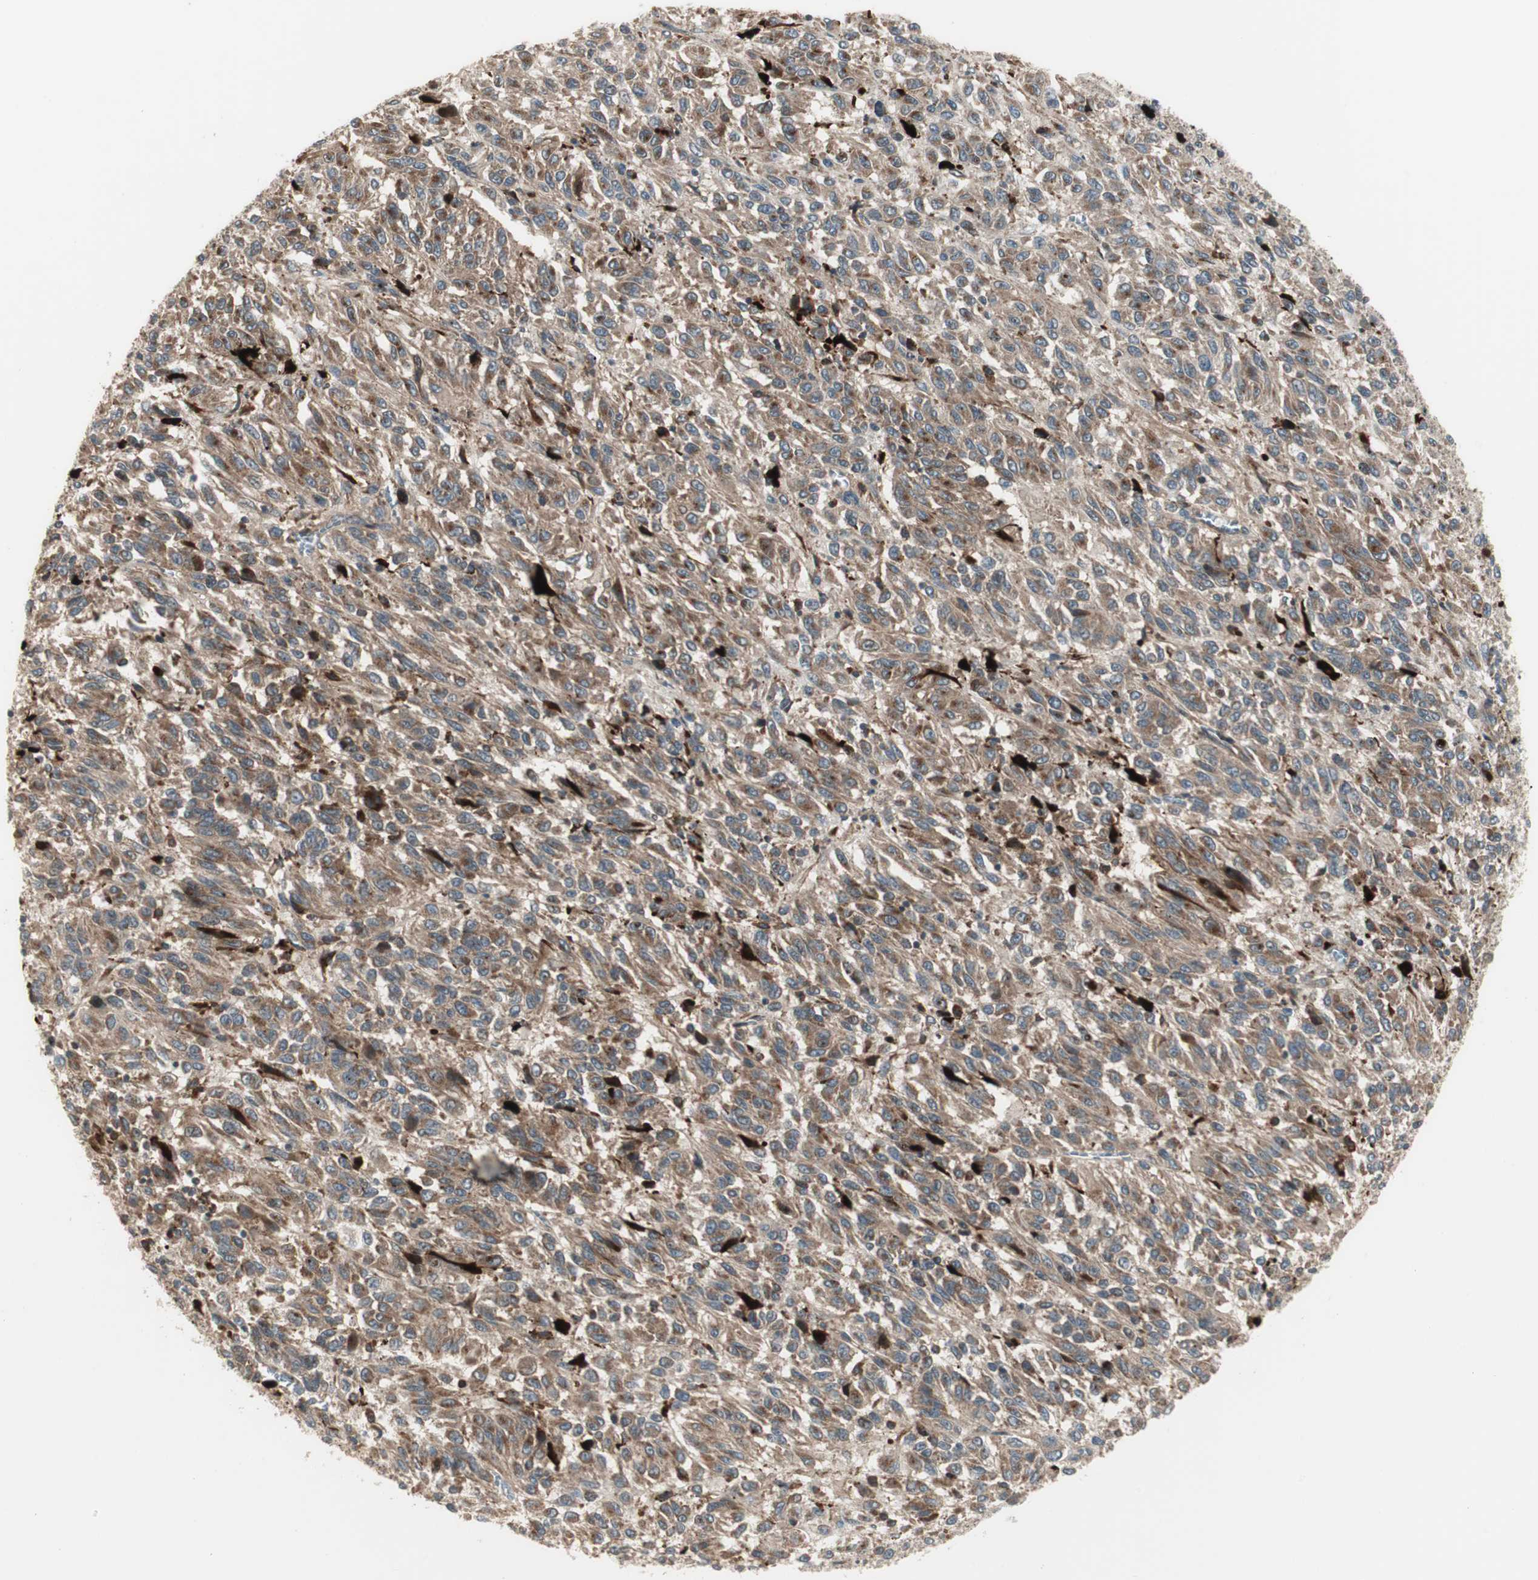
{"staining": {"intensity": "moderate", "quantity": ">75%", "location": "cytoplasmic/membranous"}, "tissue": "melanoma", "cell_type": "Tumor cells", "image_type": "cancer", "snomed": [{"axis": "morphology", "description": "Malignant melanoma, Metastatic site"}, {"axis": "topography", "description": "Lung"}], "caption": "Malignant melanoma (metastatic site) stained for a protein displays moderate cytoplasmic/membranous positivity in tumor cells.", "gene": "SFRP1", "patient": {"sex": "male", "age": 64}}